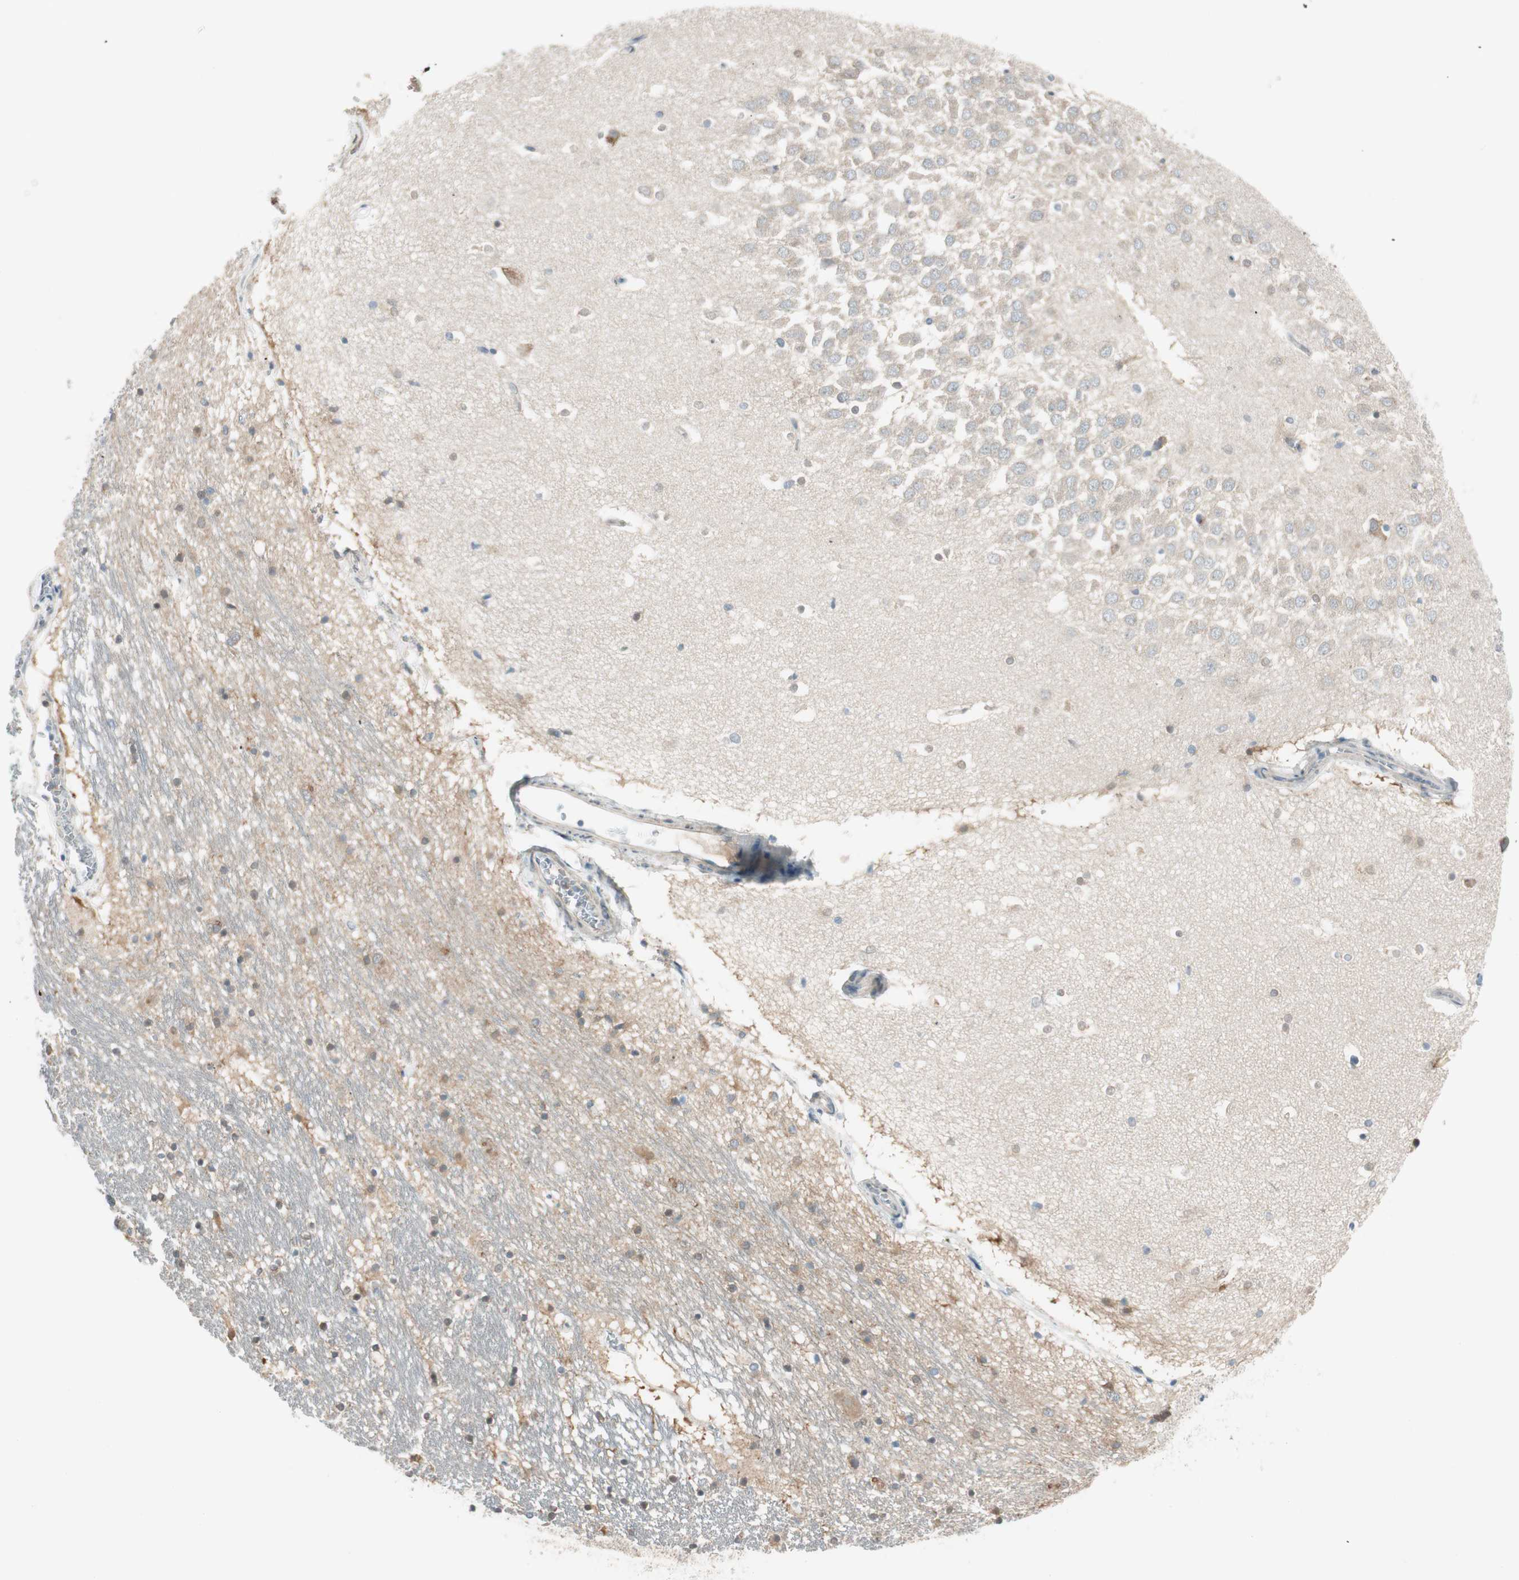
{"staining": {"intensity": "weak", "quantity": ">75%", "location": "nuclear"}, "tissue": "hippocampus", "cell_type": "Glial cells", "image_type": "normal", "snomed": [{"axis": "morphology", "description": "Normal tissue, NOS"}, {"axis": "topography", "description": "Hippocampus"}], "caption": "Brown immunohistochemical staining in benign human hippocampus reveals weak nuclear staining in about >75% of glial cells. The protein is shown in brown color, while the nuclei are stained blue.", "gene": "CGRRF1", "patient": {"sex": "male", "age": 45}}